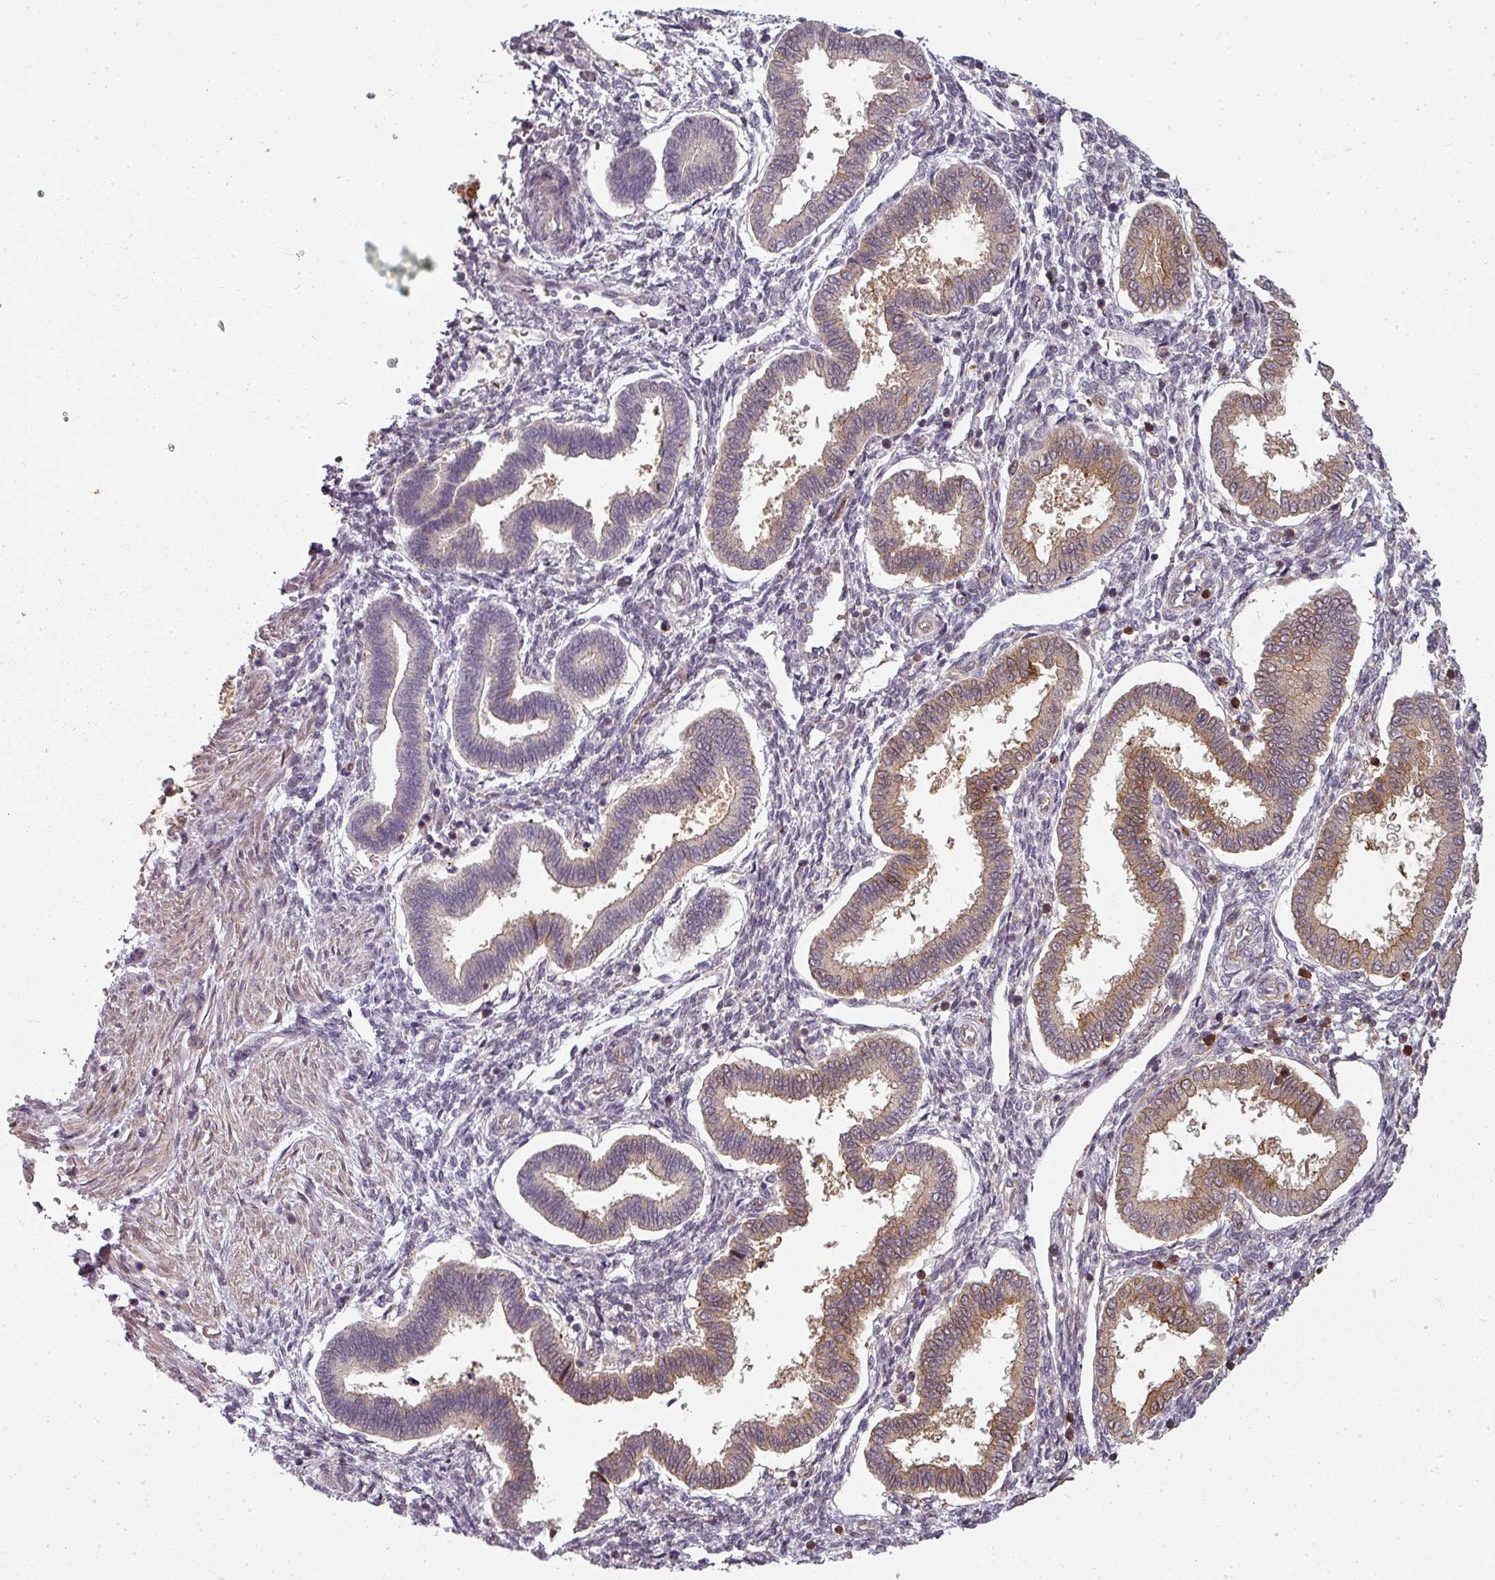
{"staining": {"intensity": "negative", "quantity": "none", "location": "none"}, "tissue": "endometrium", "cell_type": "Cells in endometrial stroma", "image_type": "normal", "snomed": [{"axis": "morphology", "description": "Normal tissue, NOS"}, {"axis": "topography", "description": "Endometrium"}], "caption": "Human endometrium stained for a protein using immunohistochemistry (IHC) reveals no staining in cells in endometrial stroma.", "gene": "CLIC1", "patient": {"sex": "female", "age": 24}}